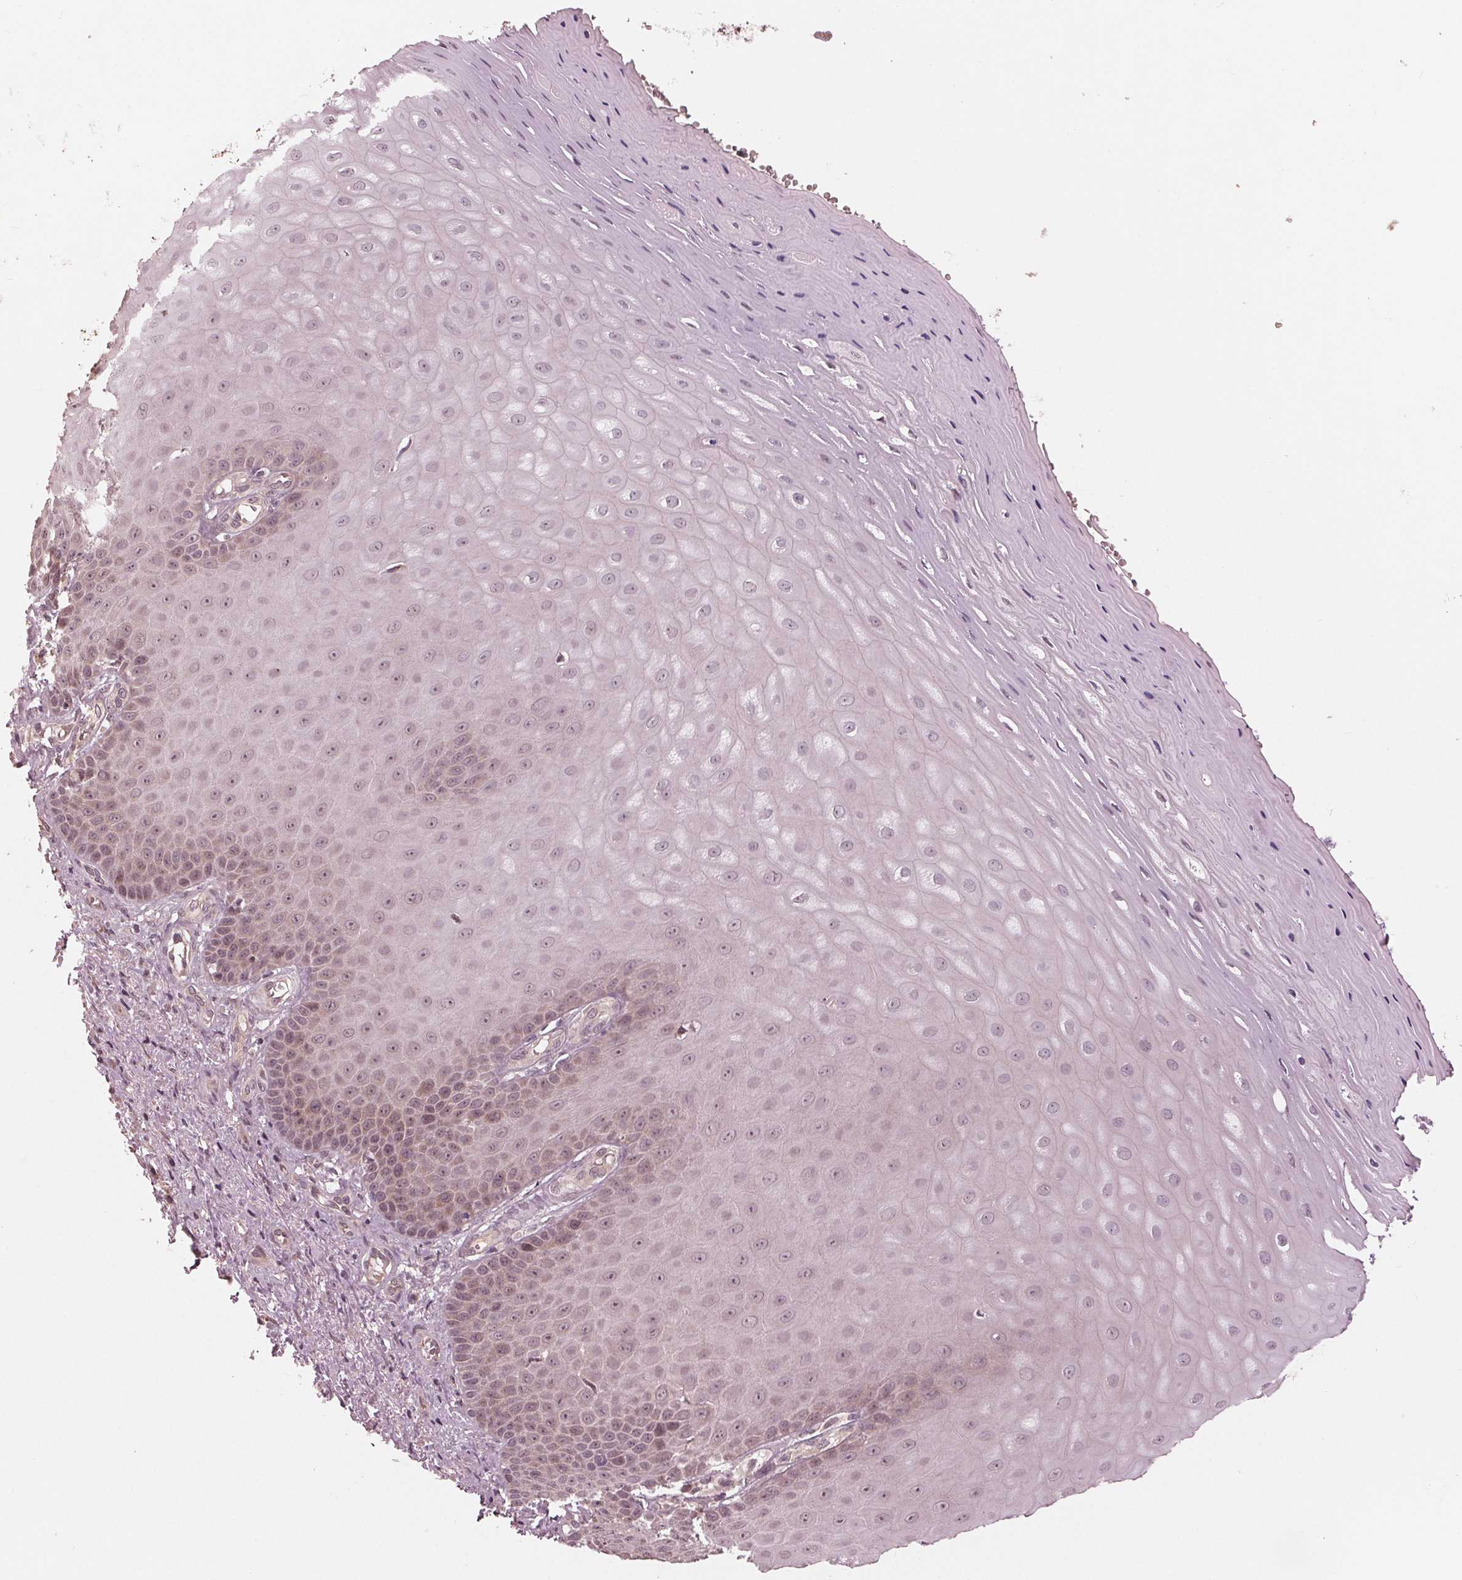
{"staining": {"intensity": "weak", "quantity": "25%-75%", "location": "nuclear"}, "tissue": "vagina", "cell_type": "Squamous epithelial cells", "image_type": "normal", "snomed": [{"axis": "morphology", "description": "Normal tissue, NOS"}, {"axis": "topography", "description": "Vagina"}], "caption": "Weak nuclear protein positivity is identified in approximately 25%-75% of squamous epithelial cells in vagina. (DAB (3,3'-diaminobenzidine) IHC, brown staining for protein, blue staining for nuclei).", "gene": "ZNF471", "patient": {"sex": "female", "age": 83}}